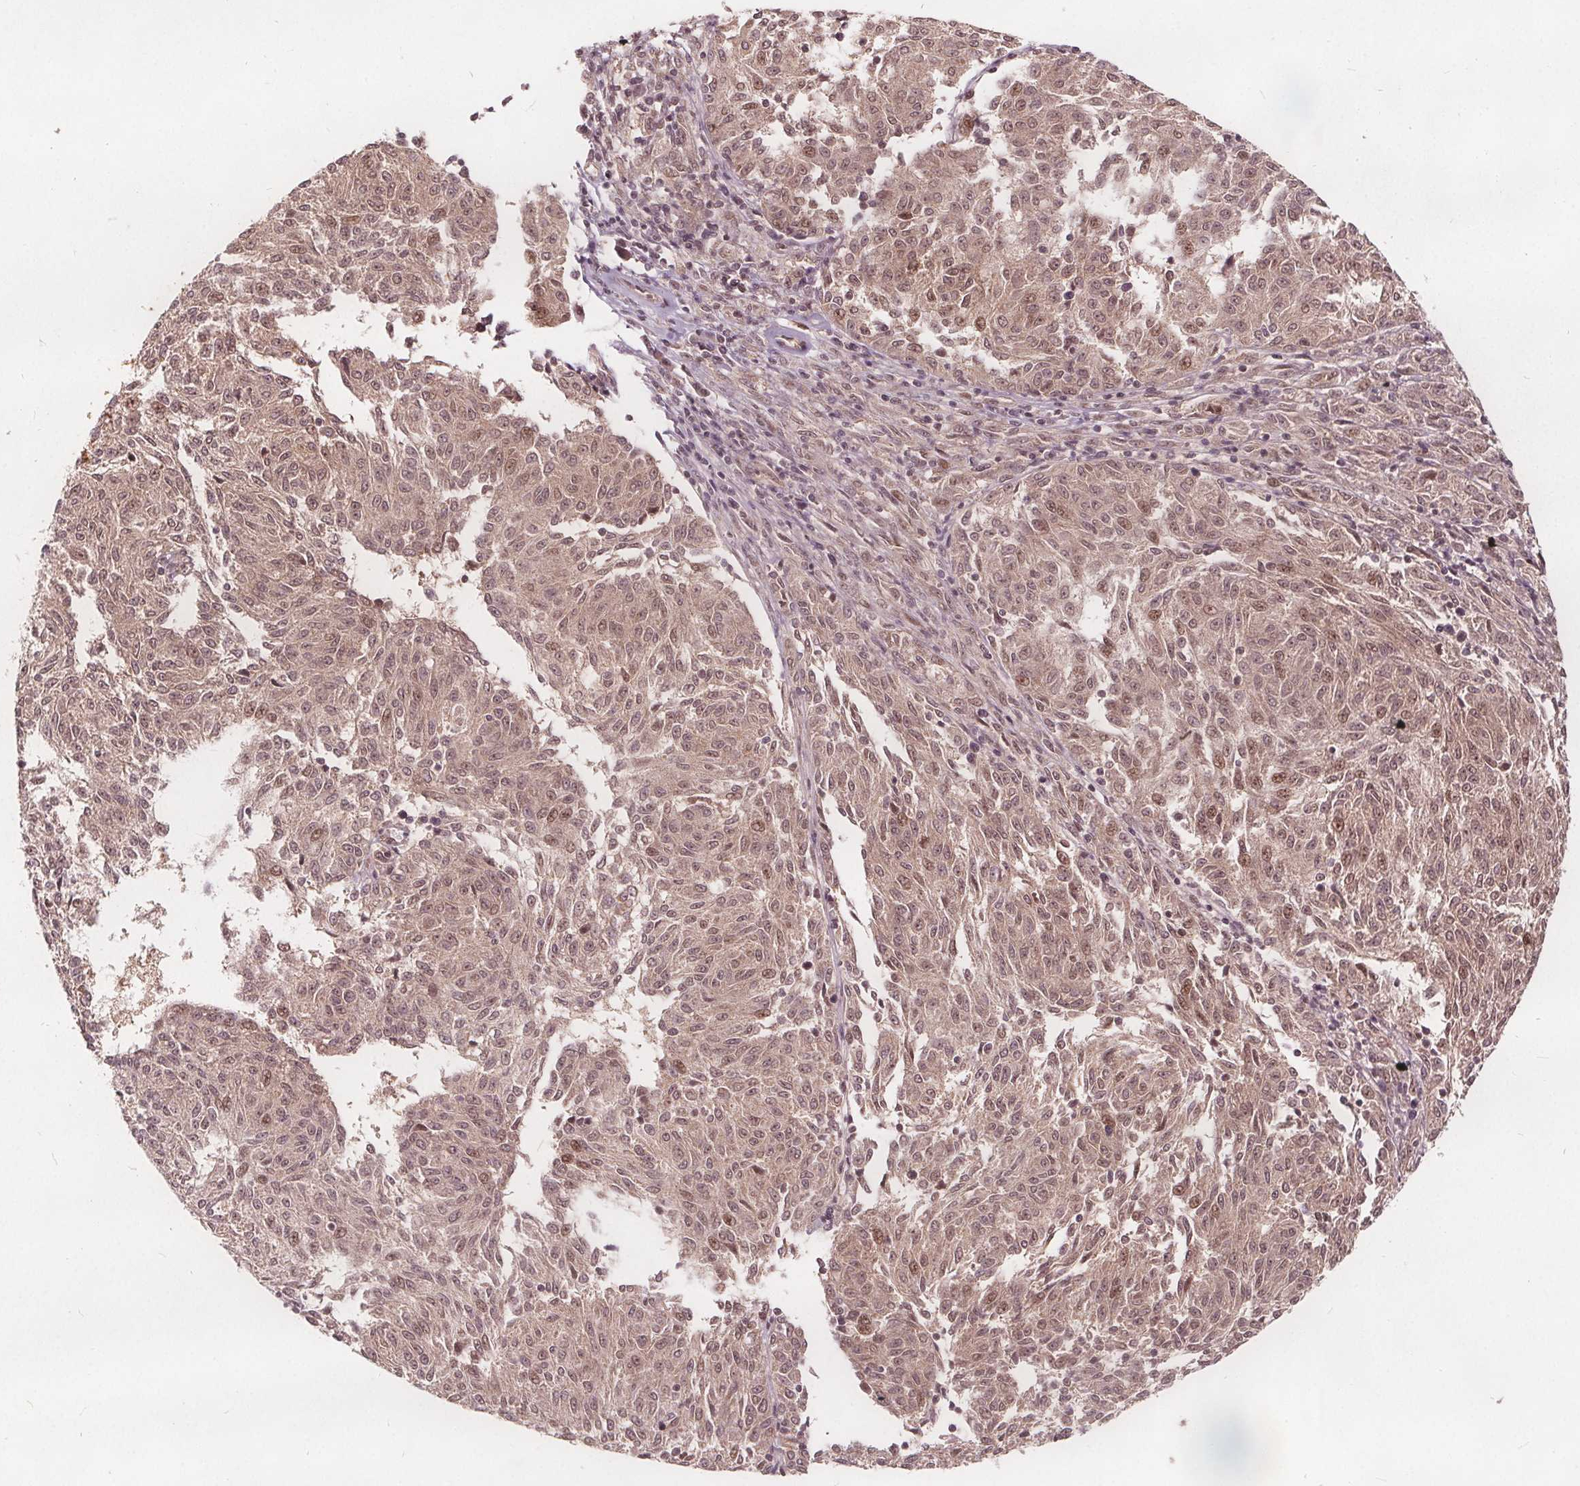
{"staining": {"intensity": "moderate", "quantity": "25%-75%", "location": "nuclear"}, "tissue": "melanoma", "cell_type": "Tumor cells", "image_type": "cancer", "snomed": [{"axis": "morphology", "description": "Malignant melanoma, NOS"}, {"axis": "topography", "description": "Skin"}], "caption": "Immunohistochemical staining of human malignant melanoma exhibits moderate nuclear protein expression in about 25%-75% of tumor cells. The protein of interest is stained brown, and the nuclei are stained in blue (DAB IHC with brightfield microscopy, high magnification).", "gene": "PPP1CB", "patient": {"sex": "female", "age": 72}}